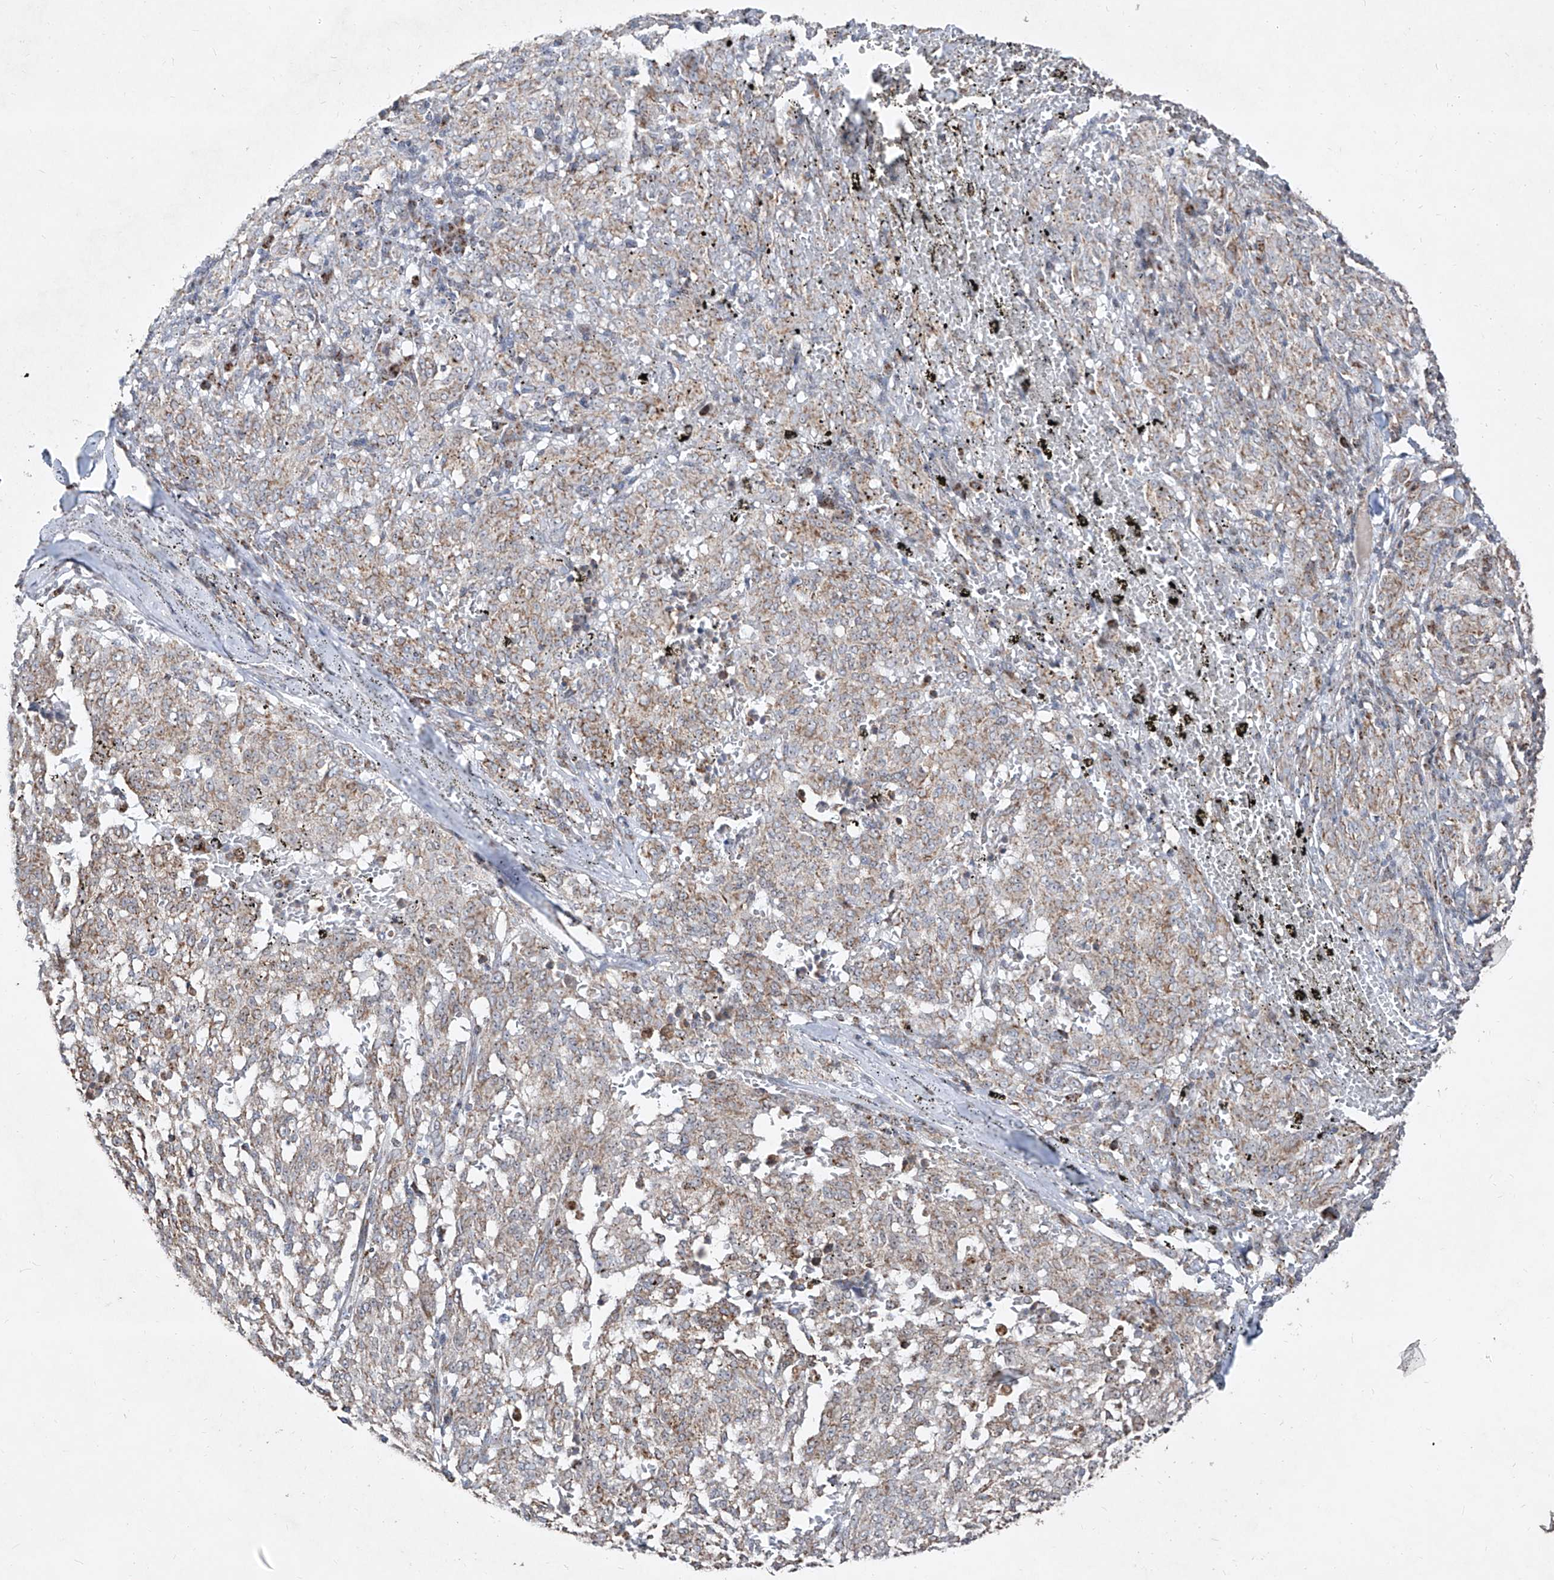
{"staining": {"intensity": "weak", "quantity": "<25%", "location": "cytoplasmic/membranous"}, "tissue": "melanoma", "cell_type": "Tumor cells", "image_type": "cancer", "snomed": [{"axis": "morphology", "description": "Malignant melanoma, NOS"}, {"axis": "topography", "description": "Skin"}], "caption": "The immunohistochemistry (IHC) photomicrograph has no significant positivity in tumor cells of malignant melanoma tissue.", "gene": "NDUFB3", "patient": {"sex": "female", "age": 72}}